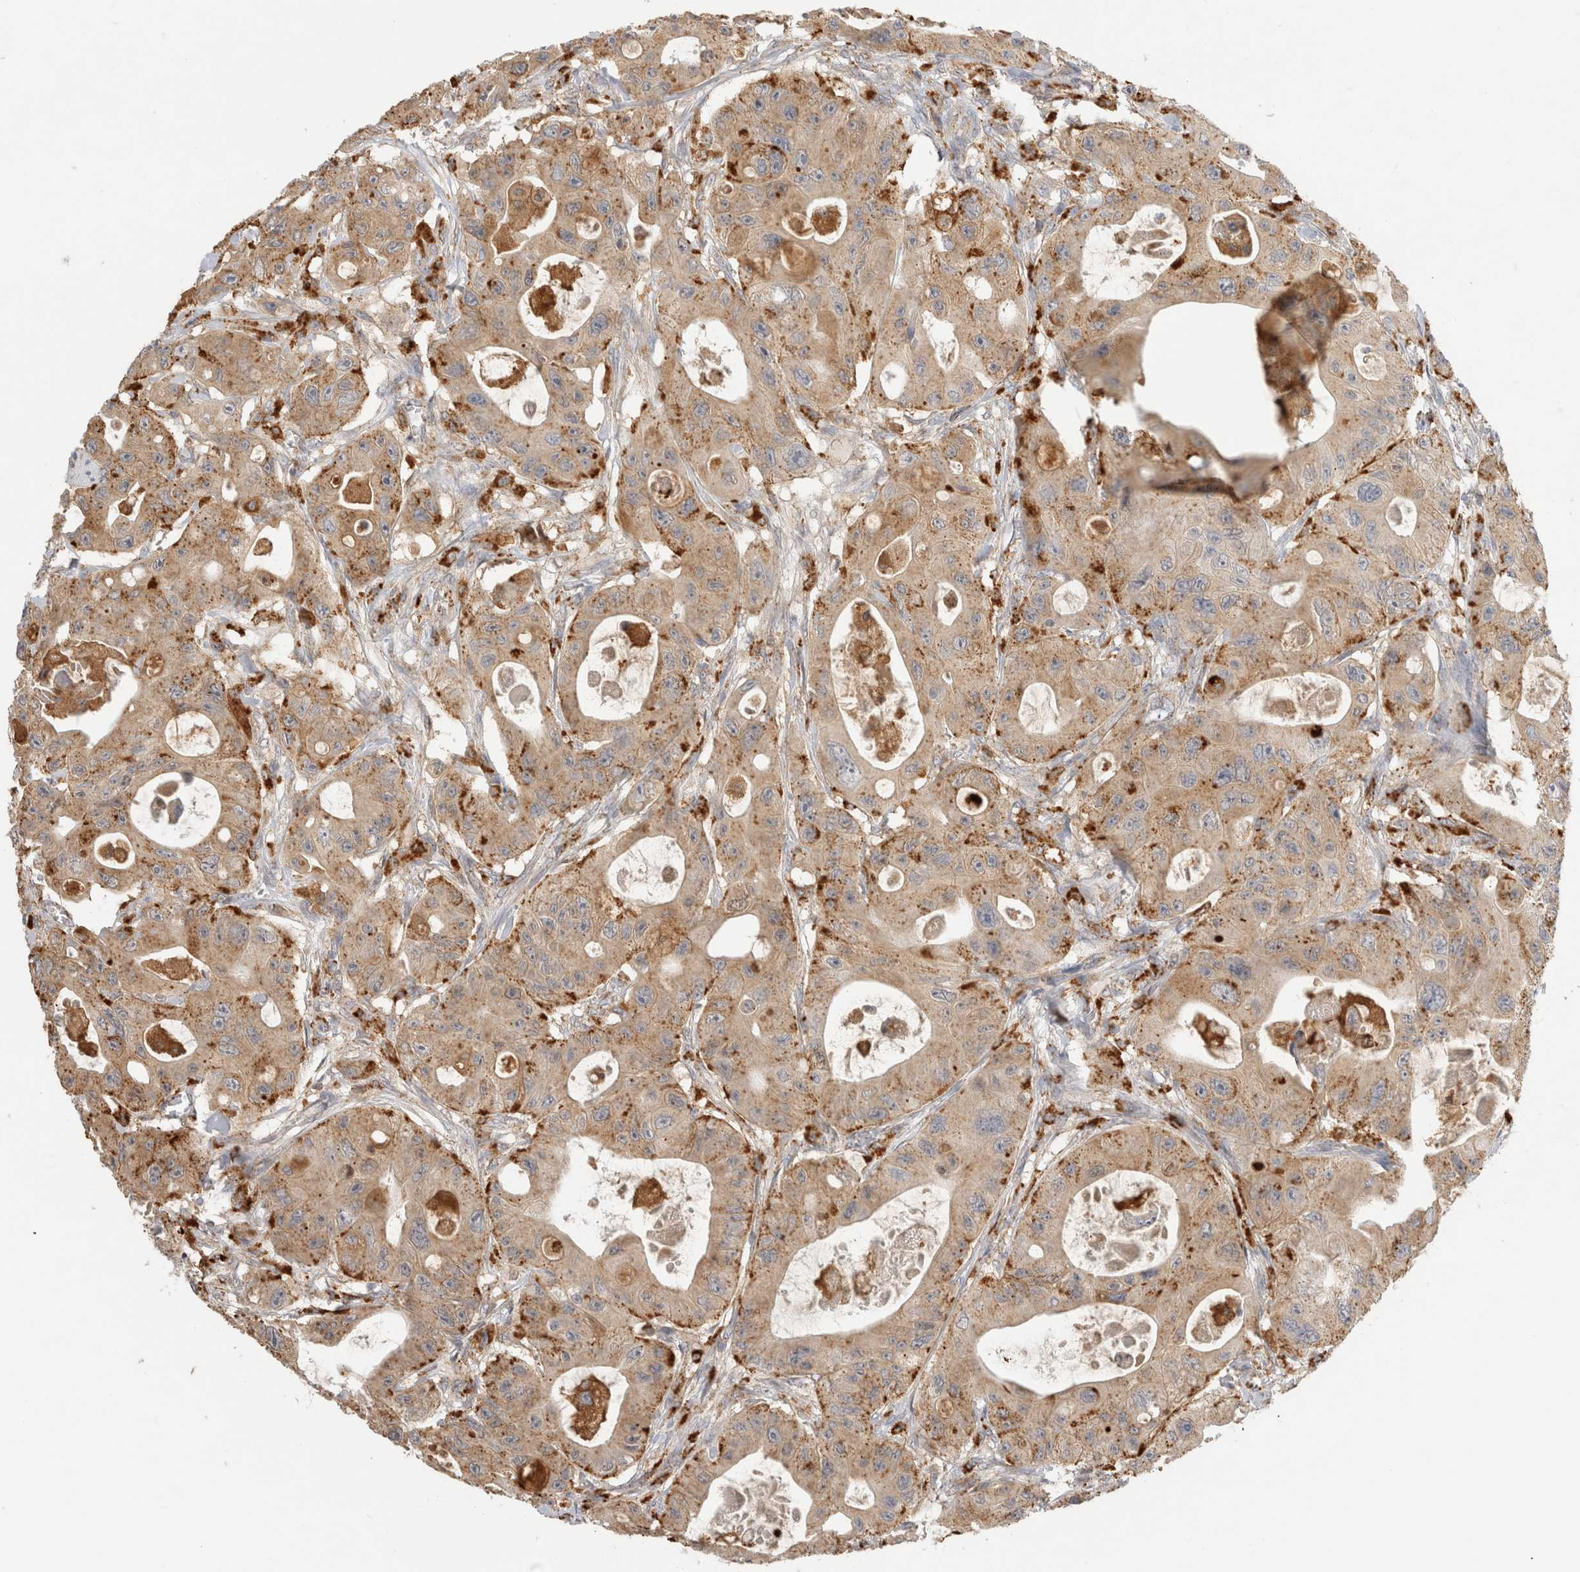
{"staining": {"intensity": "moderate", "quantity": ">75%", "location": "cytoplasmic/membranous"}, "tissue": "colorectal cancer", "cell_type": "Tumor cells", "image_type": "cancer", "snomed": [{"axis": "morphology", "description": "Adenocarcinoma, NOS"}, {"axis": "topography", "description": "Colon"}], "caption": "Immunohistochemical staining of adenocarcinoma (colorectal) demonstrates medium levels of moderate cytoplasmic/membranous protein positivity in about >75% of tumor cells. (DAB IHC, brown staining for protein, blue staining for nuclei).", "gene": "GNS", "patient": {"sex": "female", "age": 46}}